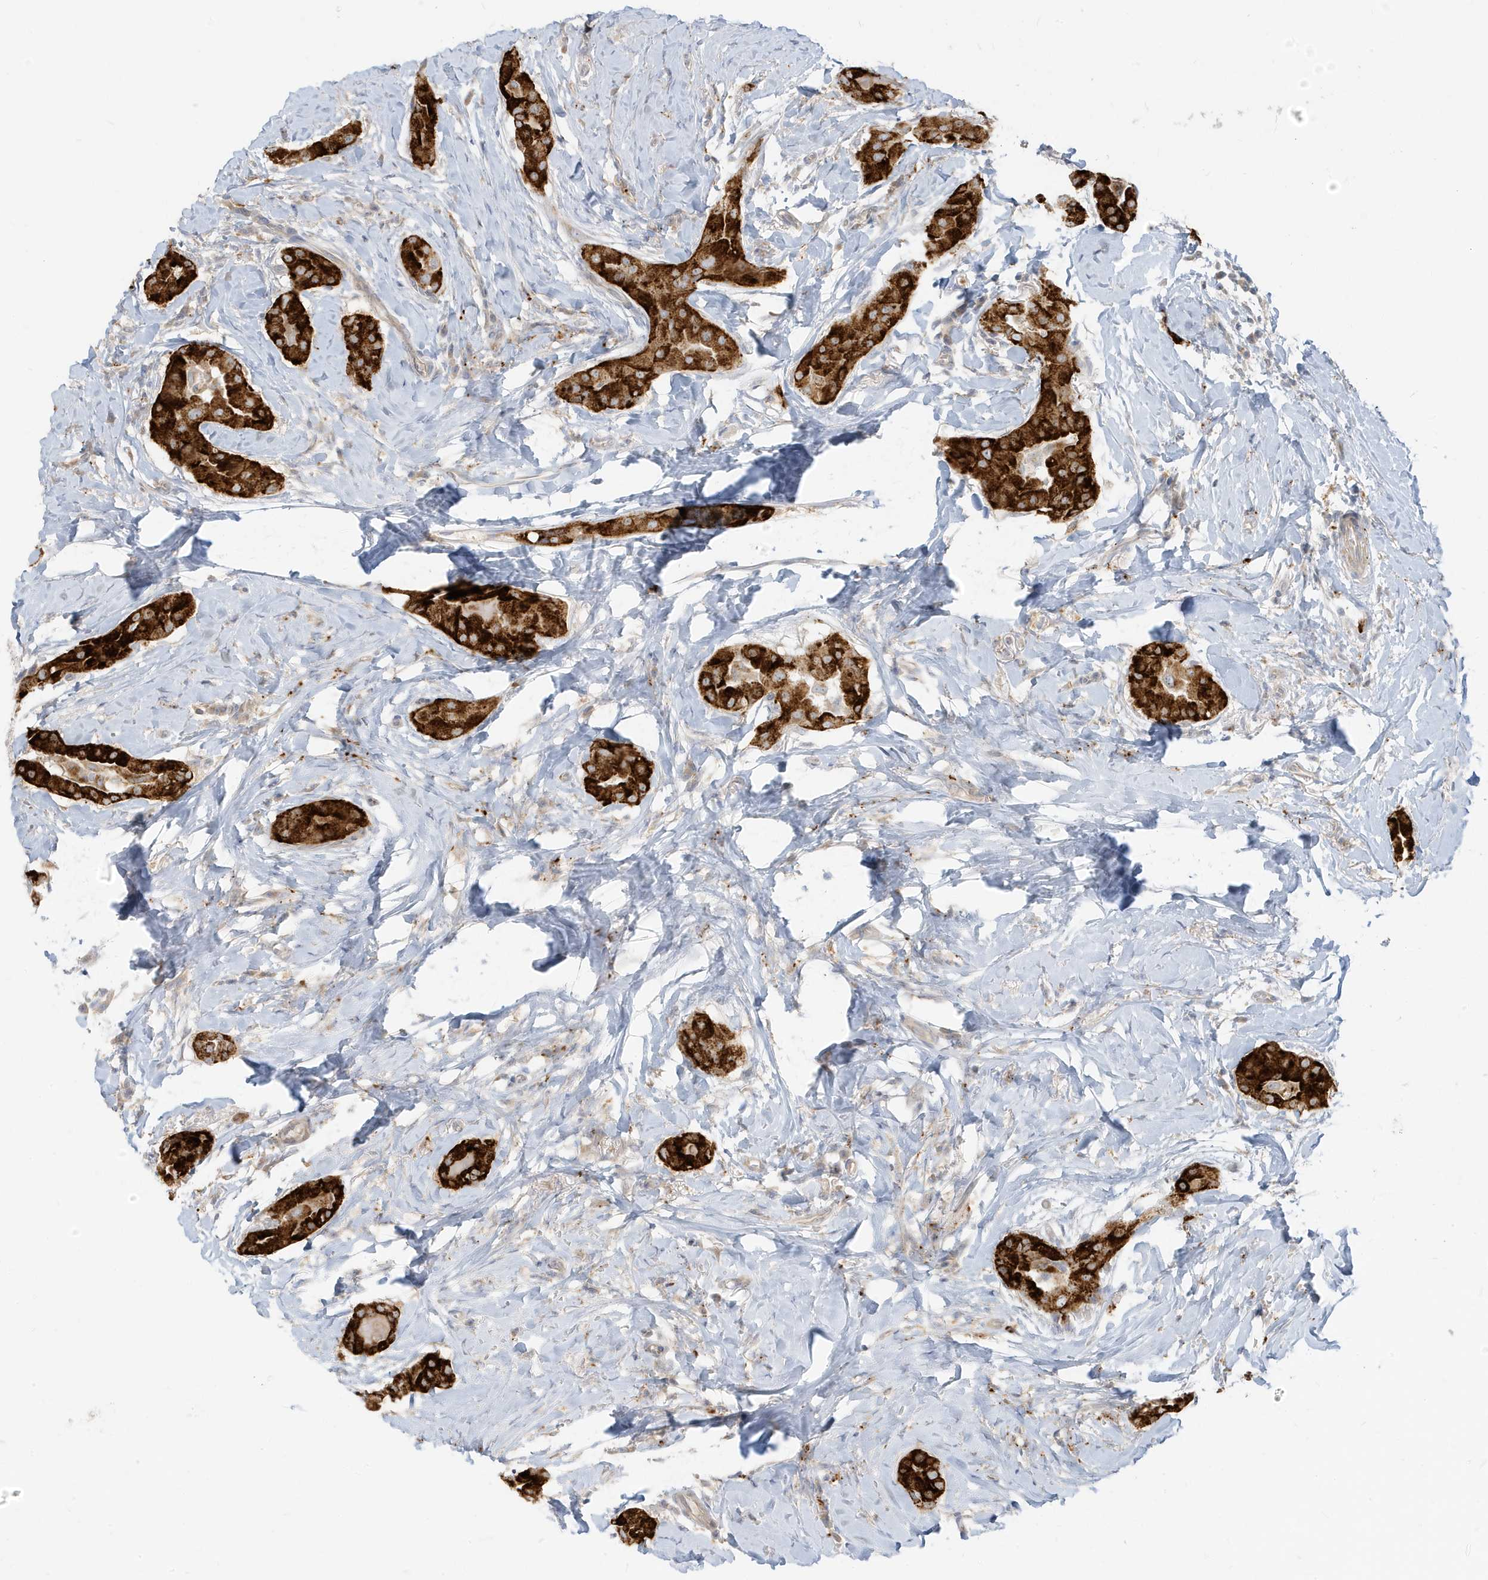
{"staining": {"intensity": "strong", "quantity": ">75%", "location": "cytoplasmic/membranous"}, "tissue": "thyroid cancer", "cell_type": "Tumor cells", "image_type": "cancer", "snomed": [{"axis": "morphology", "description": "Papillary adenocarcinoma, NOS"}, {"axis": "topography", "description": "Thyroid gland"}], "caption": "Human thyroid cancer stained with a protein marker reveals strong staining in tumor cells.", "gene": "MCOLN1", "patient": {"sex": "male", "age": 33}}